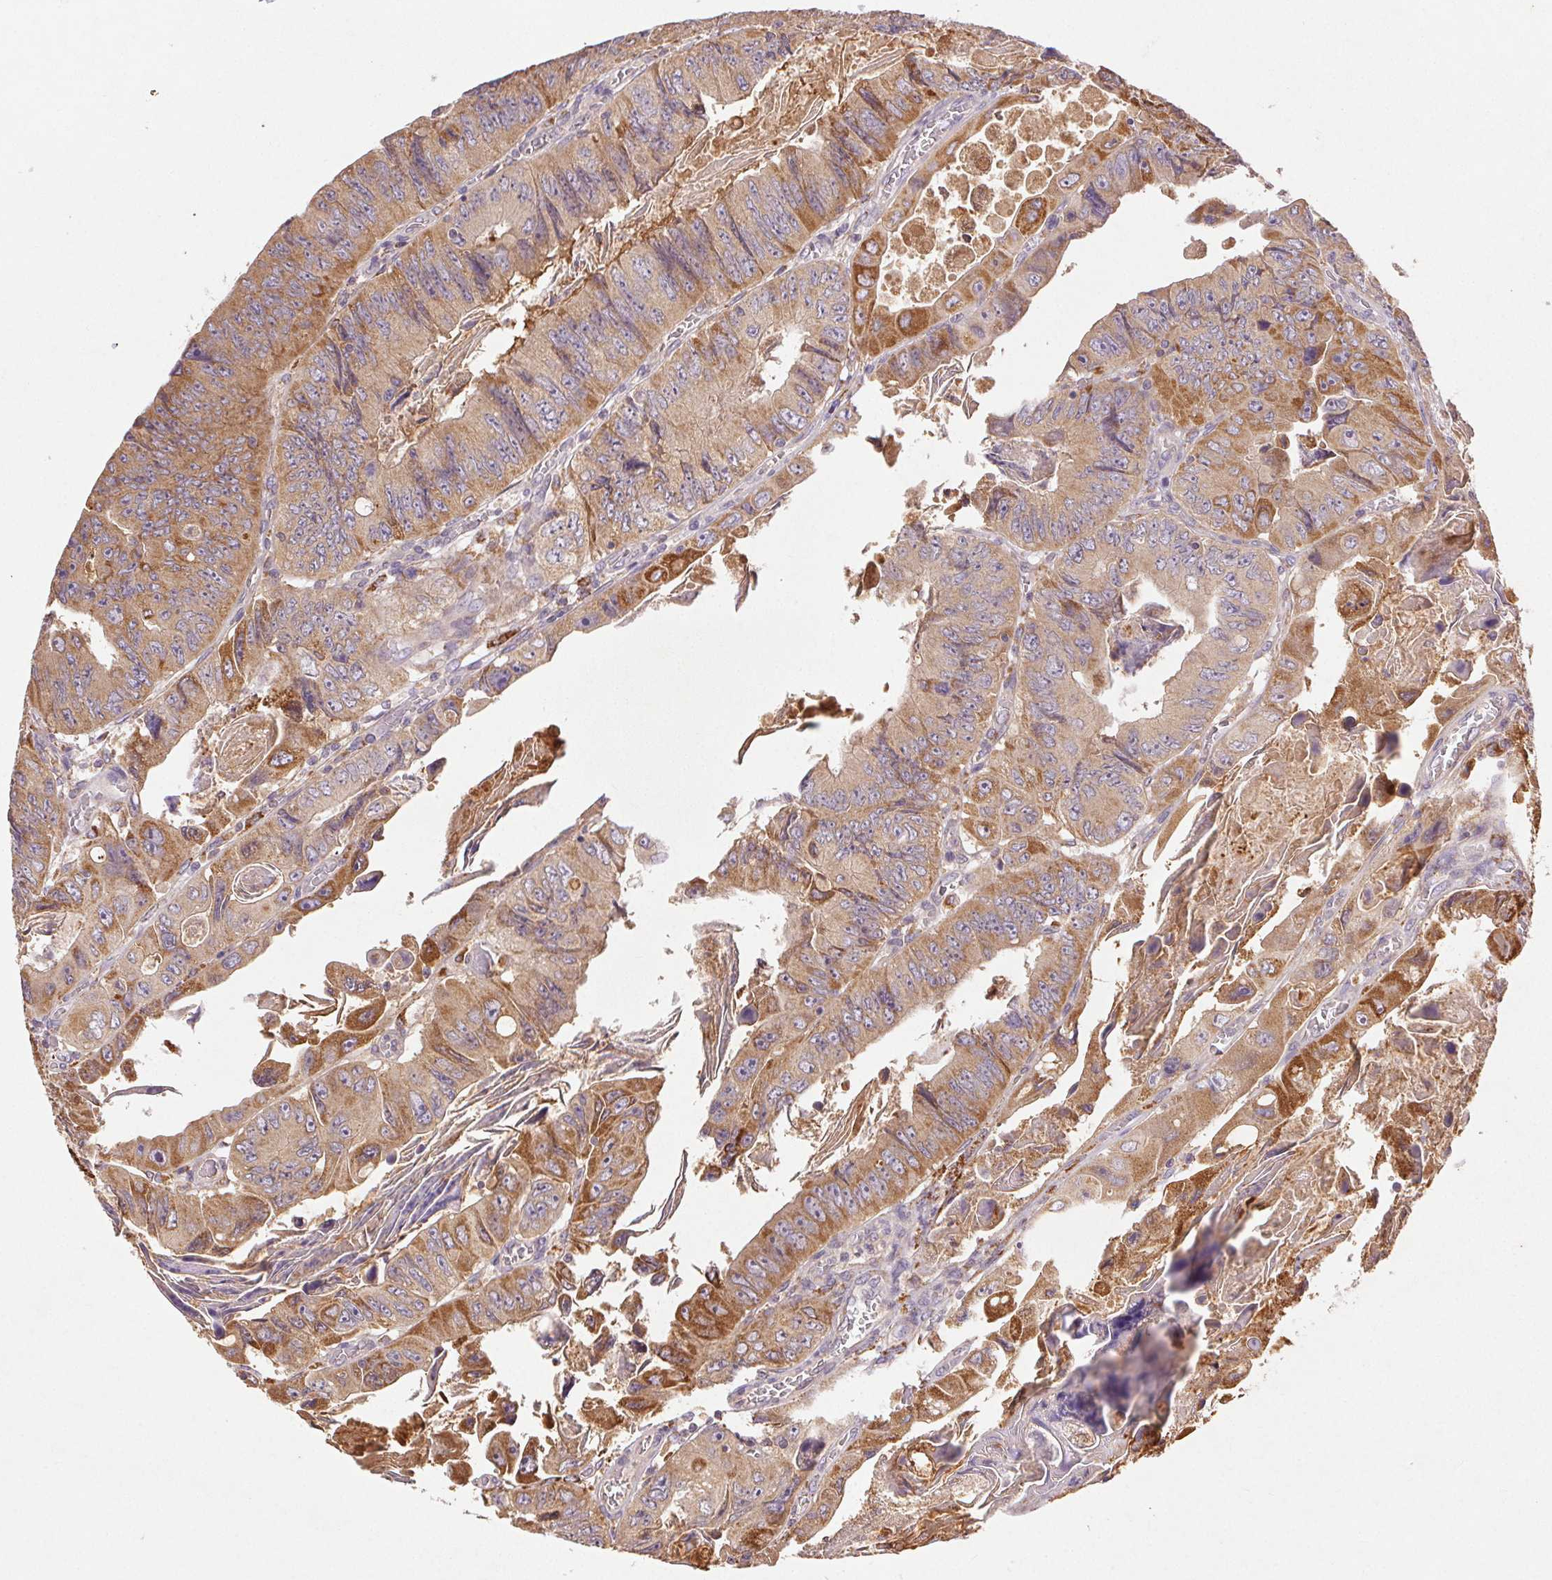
{"staining": {"intensity": "moderate", "quantity": ">75%", "location": "cytoplasmic/membranous"}, "tissue": "colorectal cancer", "cell_type": "Tumor cells", "image_type": "cancer", "snomed": [{"axis": "morphology", "description": "Adenocarcinoma, NOS"}, {"axis": "topography", "description": "Colon"}], "caption": "Immunohistochemical staining of human colorectal adenocarcinoma reveals medium levels of moderate cytoplasmic/membranous staining in about >75% of tumor cells.", "gene": "FNBP1L", "patient": {"sex": "female", "age": 84}}